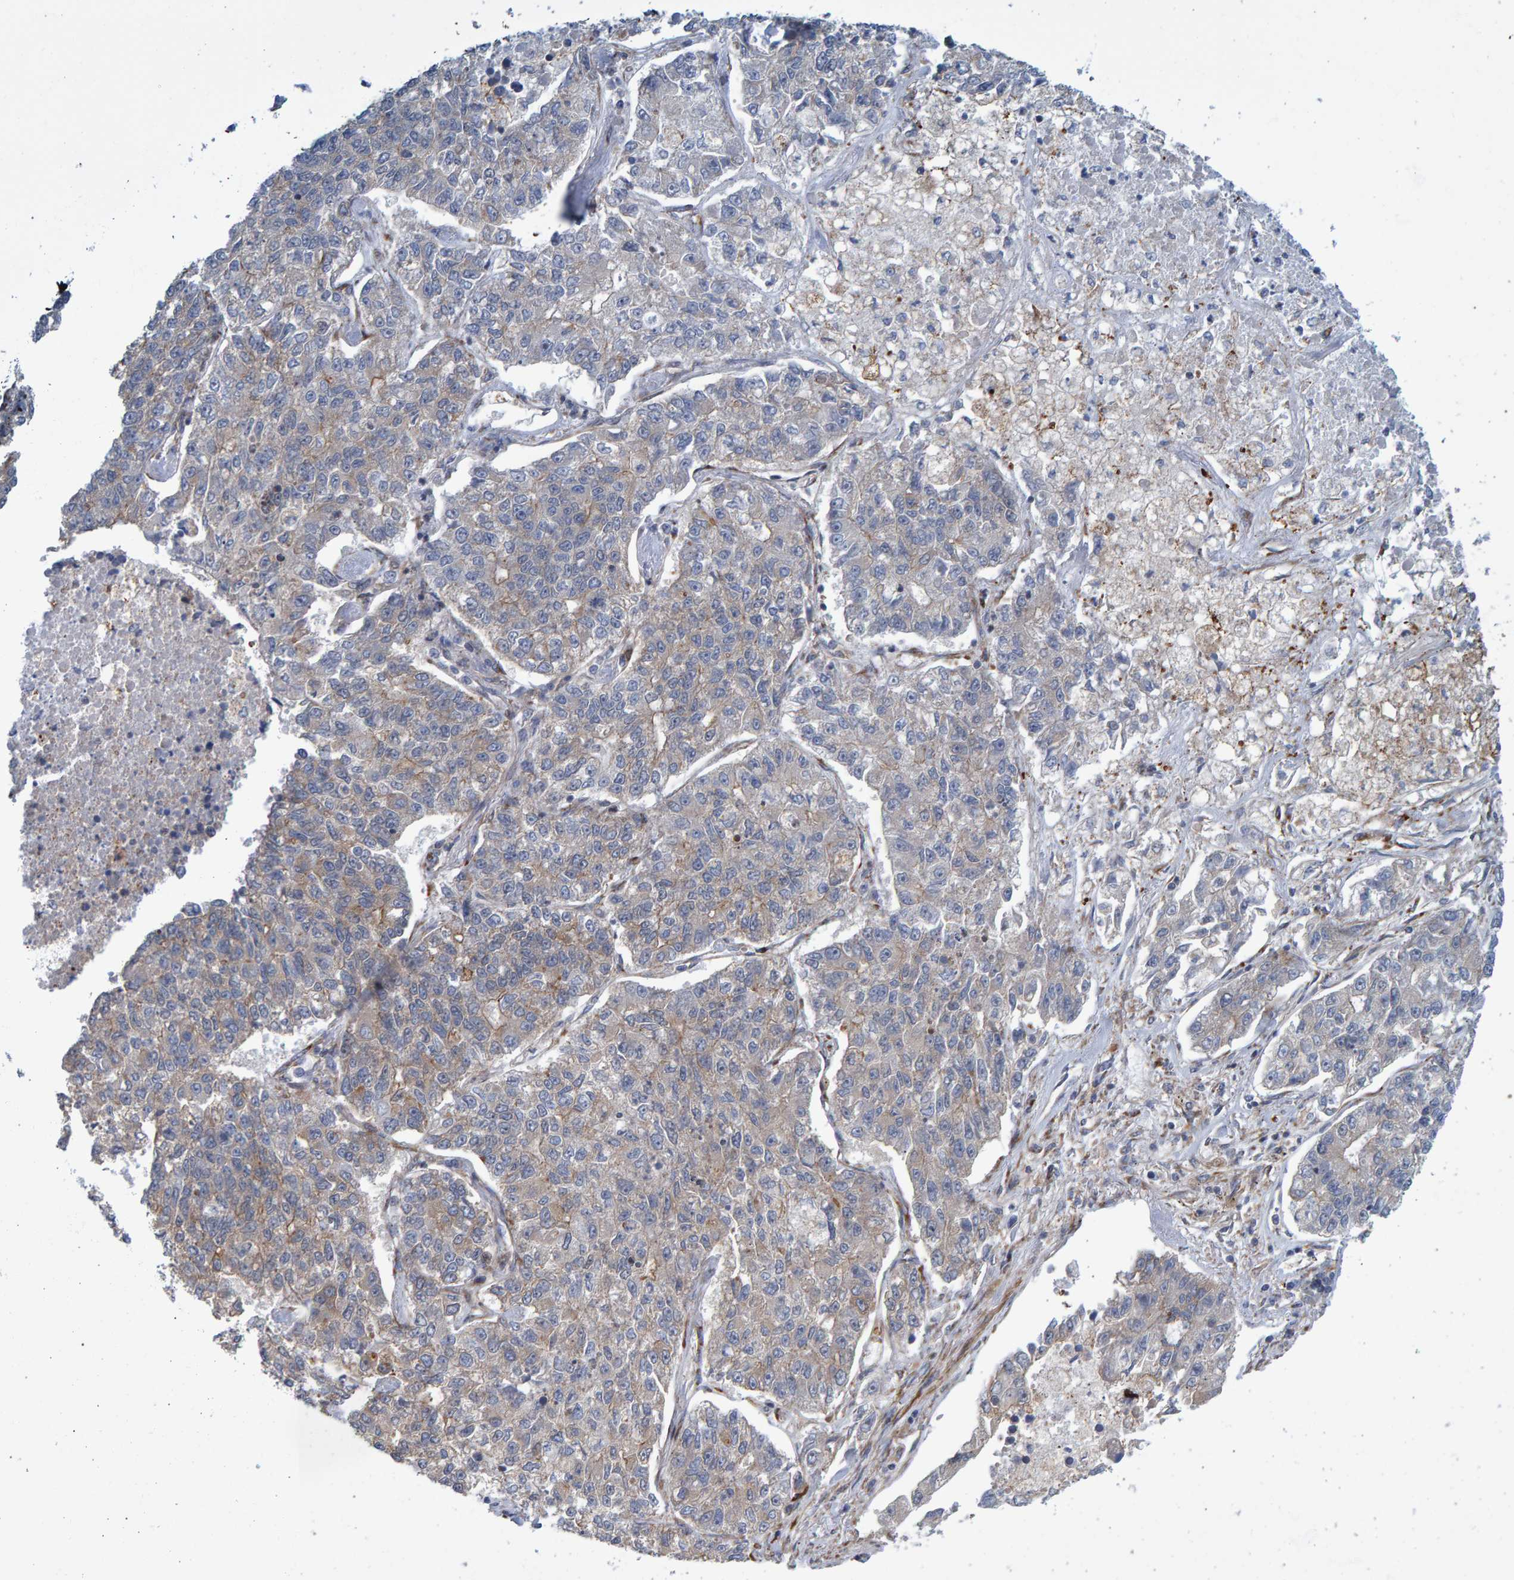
{"staining": {"intensity": "moderate", "quantity": "<25%", "location": "cytoplasmic/membranous"}, "tissue": "lung cancer", "cell_type": "Tumor cells", "image_type": "cancer", "snomed": [{"axis": "morphology", "description": "Adenocarcinoma, NOS"}, {"axis": "topography", "description": "Lung"}], "caption": "Lung adenocarcinoma stained with a protein marker exhibits moderate staining in tumor cells.", "gene": "LRBA", "patient": {"sex": "male", "age": 49}}